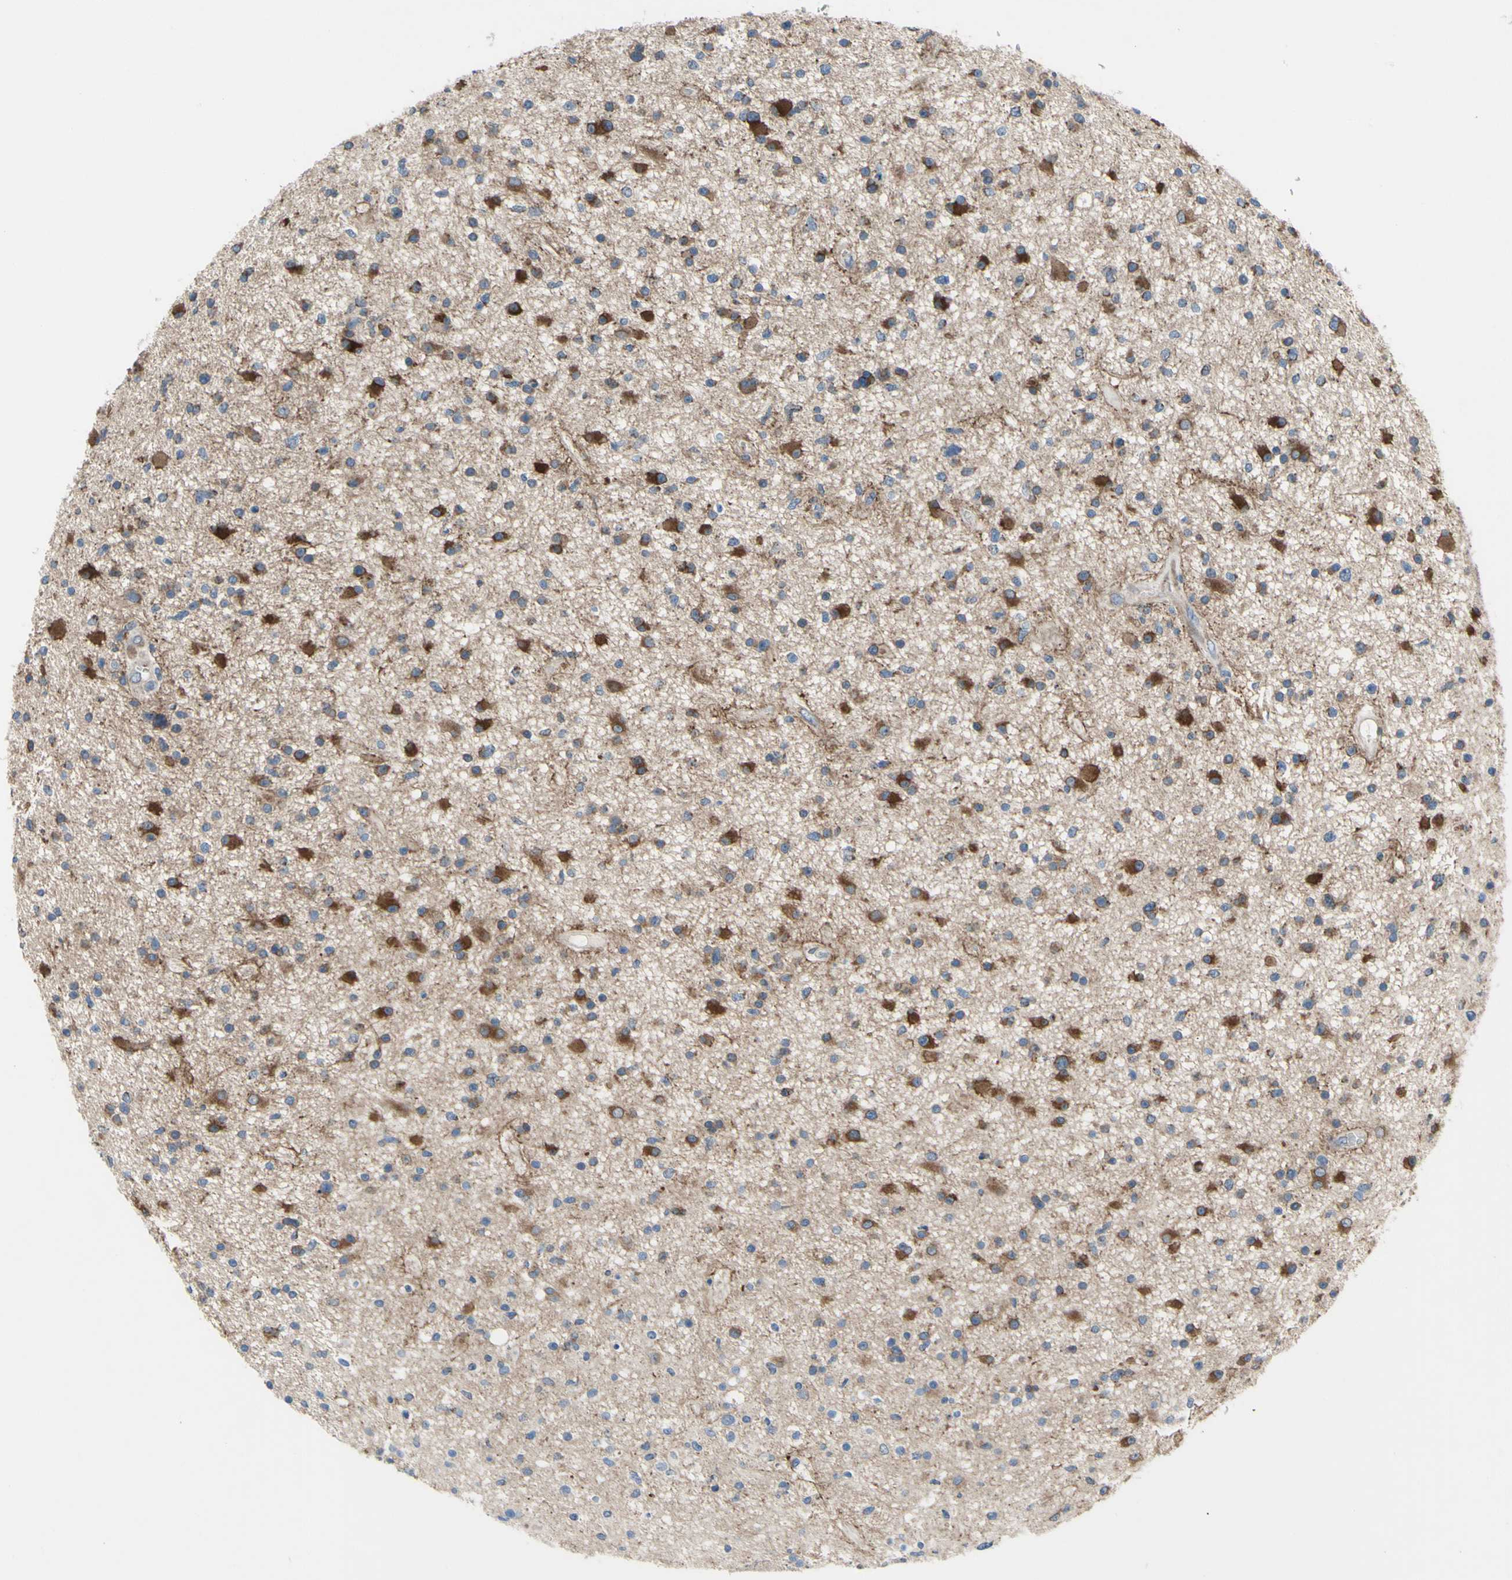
{"staining": {"intensity": "strong", "quantity": "25%-75%", "location": "cytoplasmic/membranous"}, "tissue": "glioma", "cell_type": "Tumor cells", "image_type": "cancer", "snomed": [{"axis": "morphology", "description": "Glioma, malignant, High grade"}, {"axis": "topography", "description": "Brain"}], "caption": "An image of human malignant glioma (high-grade) stained for a protein demonstrates strong cytoplasmic/membranous brown staining in tumor cells.", "gene": "GRAMD2B", "patient": {"sex": "male", "age": 33}}